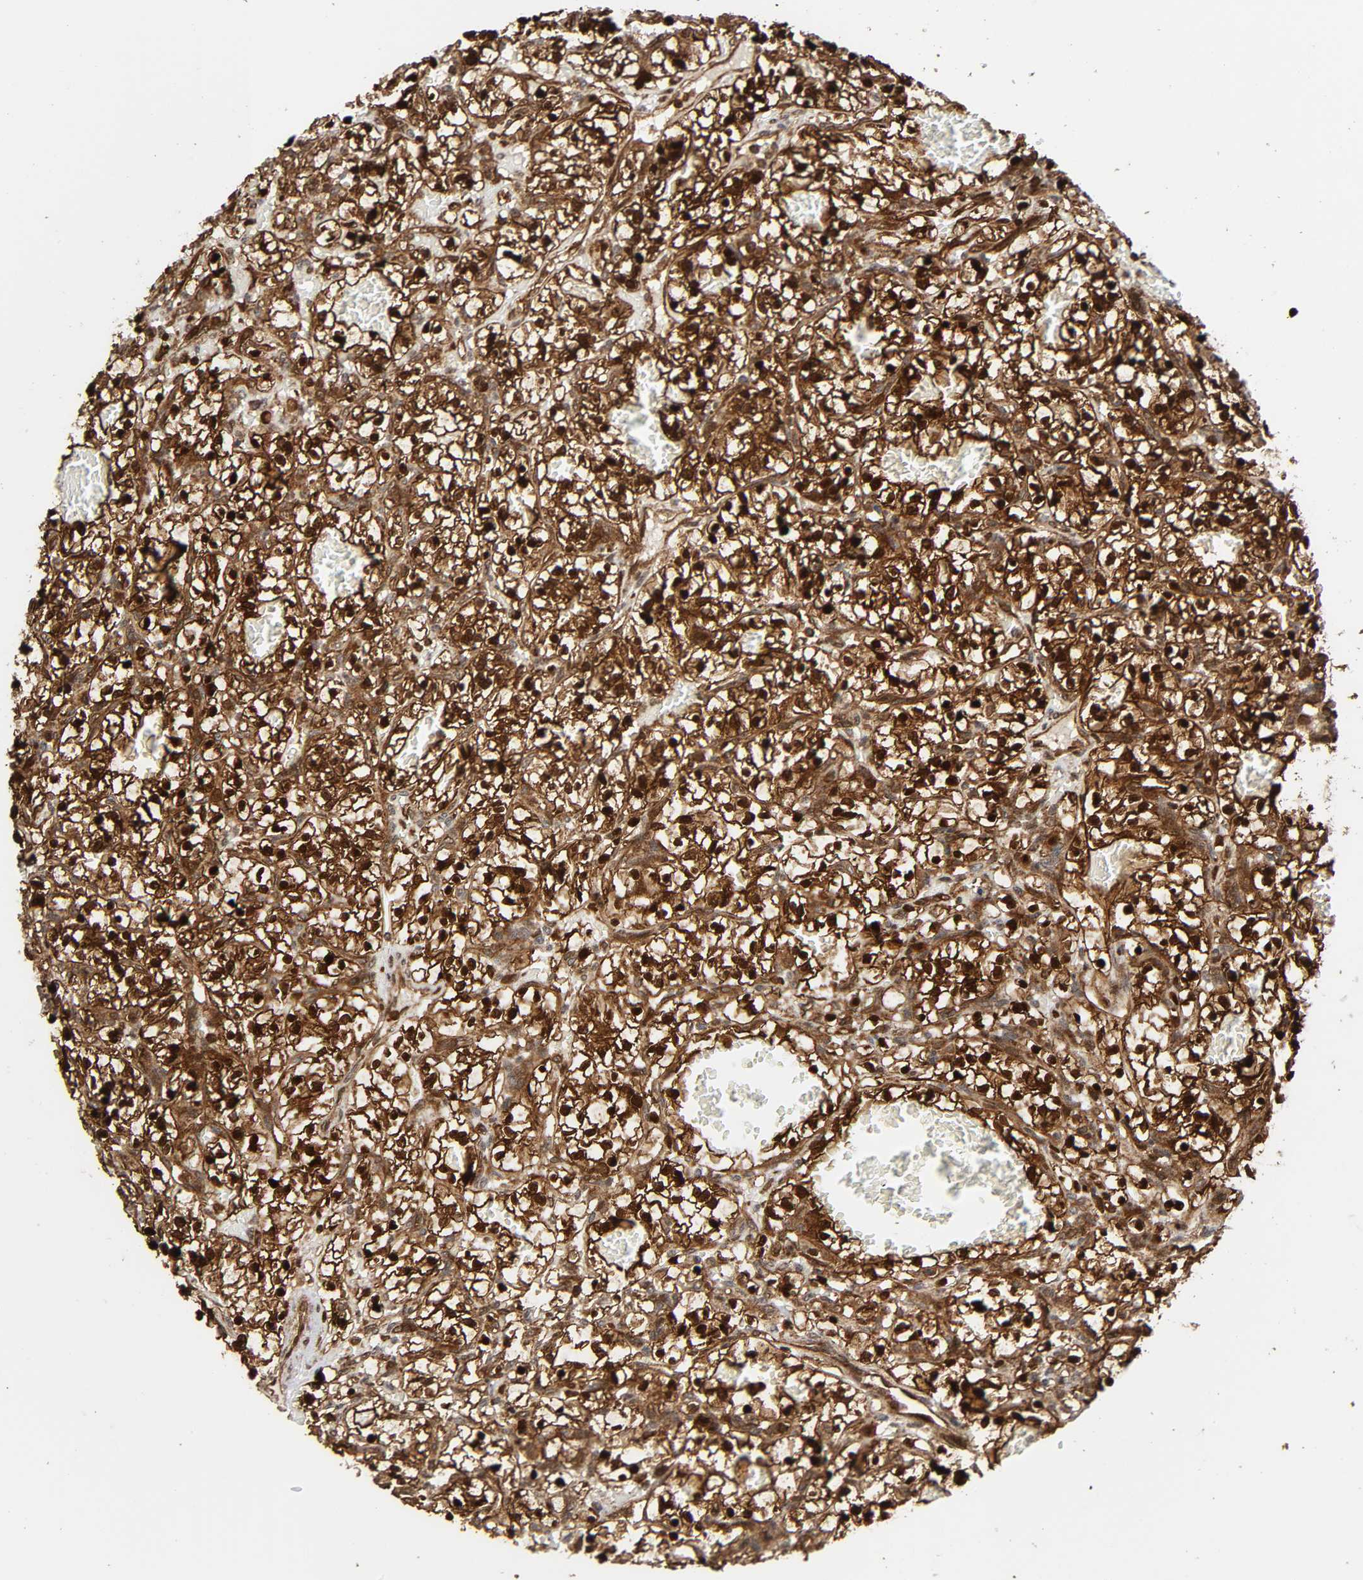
{"staining": {"intensity": "strong", "quantity": ">75%", "location": "cytoplasmic/membranous,nuclear"}, "tissue": "renal cancer", "cell_type": "Tumor cells", "image_type": "cancer", "snomed": [{"axis": "morphology", "description": "Adenocarcinoma, NOS"}, {"axis": "topography", "description": "Kidney"}], "caption": "The photomicrograph exhibits immunohistochemical staining of renal cancer (adenocarcinoma). There is strong cytoplasmic/membranous and nuclear positivity is appreciated in approximately >75% of tumor cells. The protein is stained brown, and the nuclei are stained in blue (DAB IHC with brightfield microscopy, high magnification).", "gene": "MAPK1", "patient": {"sex": "female", "age": 57}}